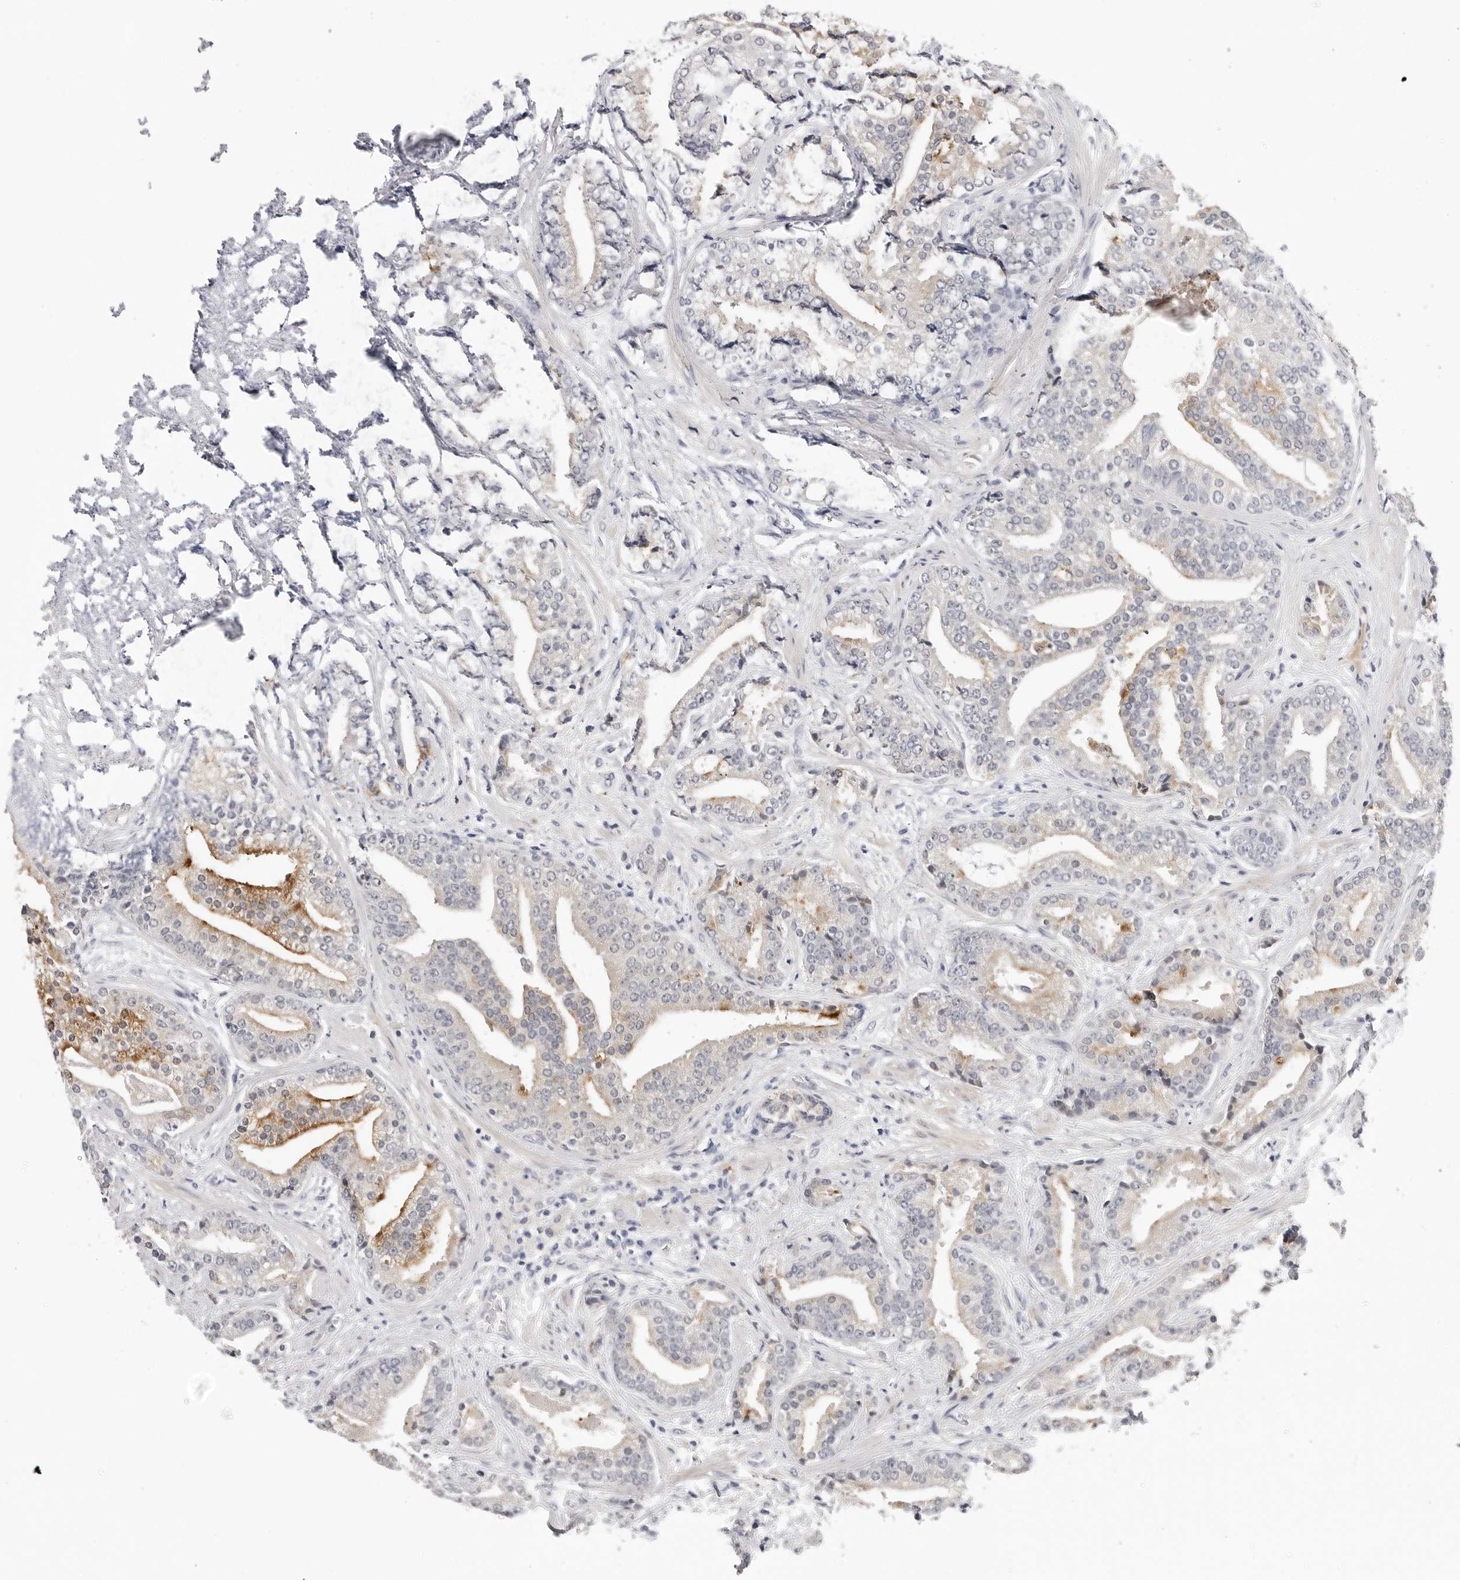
{"staining": {"intensity": "moderate", "quantity": "<25%", "location": "cytoplasmic/membranous"}, "tissue": "prostate cancer", "cell_type": "Tumor cells", "image_type": "cancer", "snomed": [{"axis": "morphology", "description": "Adenocarcinoma, Low grade"}, {"axis": "topography", "description": "Prostate"}], "caption": "Immunohistochemistry image of neoplastic tissue: prostate low-grade adenocarcinoma stained using IHC reveals low levels of moderate protein expression localized specifically in the cytoplasmic/membranous of tumor cells, appearing as a cytoplasmic/membranous brown color.", "gene": "ZNF502", "patient": {"sex": "male", "age": 67}}